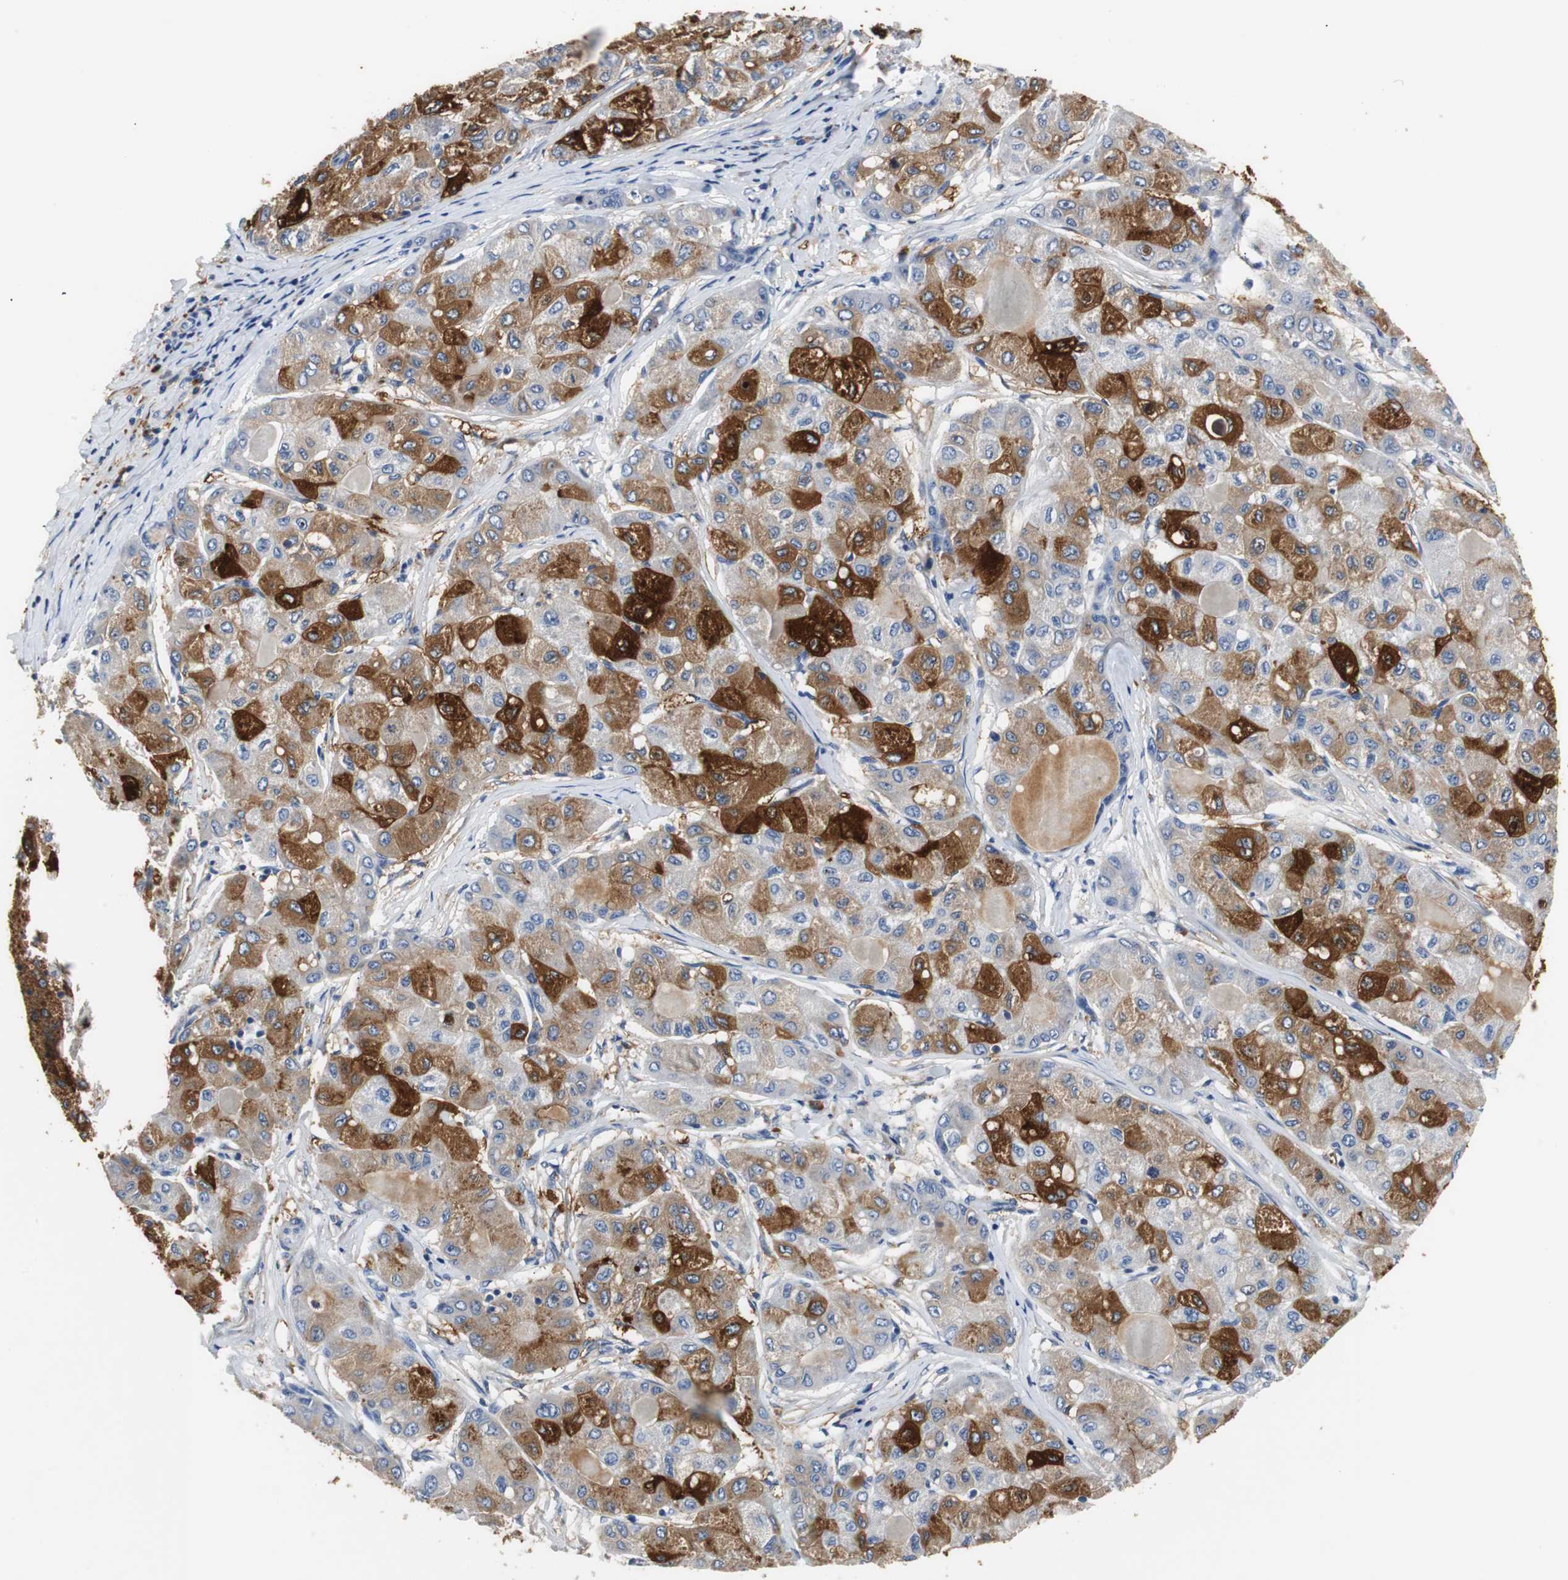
{"staining": {"intensity": "strong", "quantity": "25%-75%", "location": "cytoplasmic/membranous"}, "tissue": "liver cancer", "cell_type": "Tumor cells", "image_type": "cancer", "snomed": [{"axis": "morphology", "description": "Carcinoma, Hepatocellular, NOS"}, {"axis": "topography", "description": "Liver"}], "caption": "Liver hepatocellular carcinoma stained with DAB (3,3'-diaminobenzidine) IHC displays high levels of strong cytoplasmic/membranous expression in approximately 25%-75% of tumor cells.", "gene": "PI15", "patient": {"sex": "male", "age": 80}}